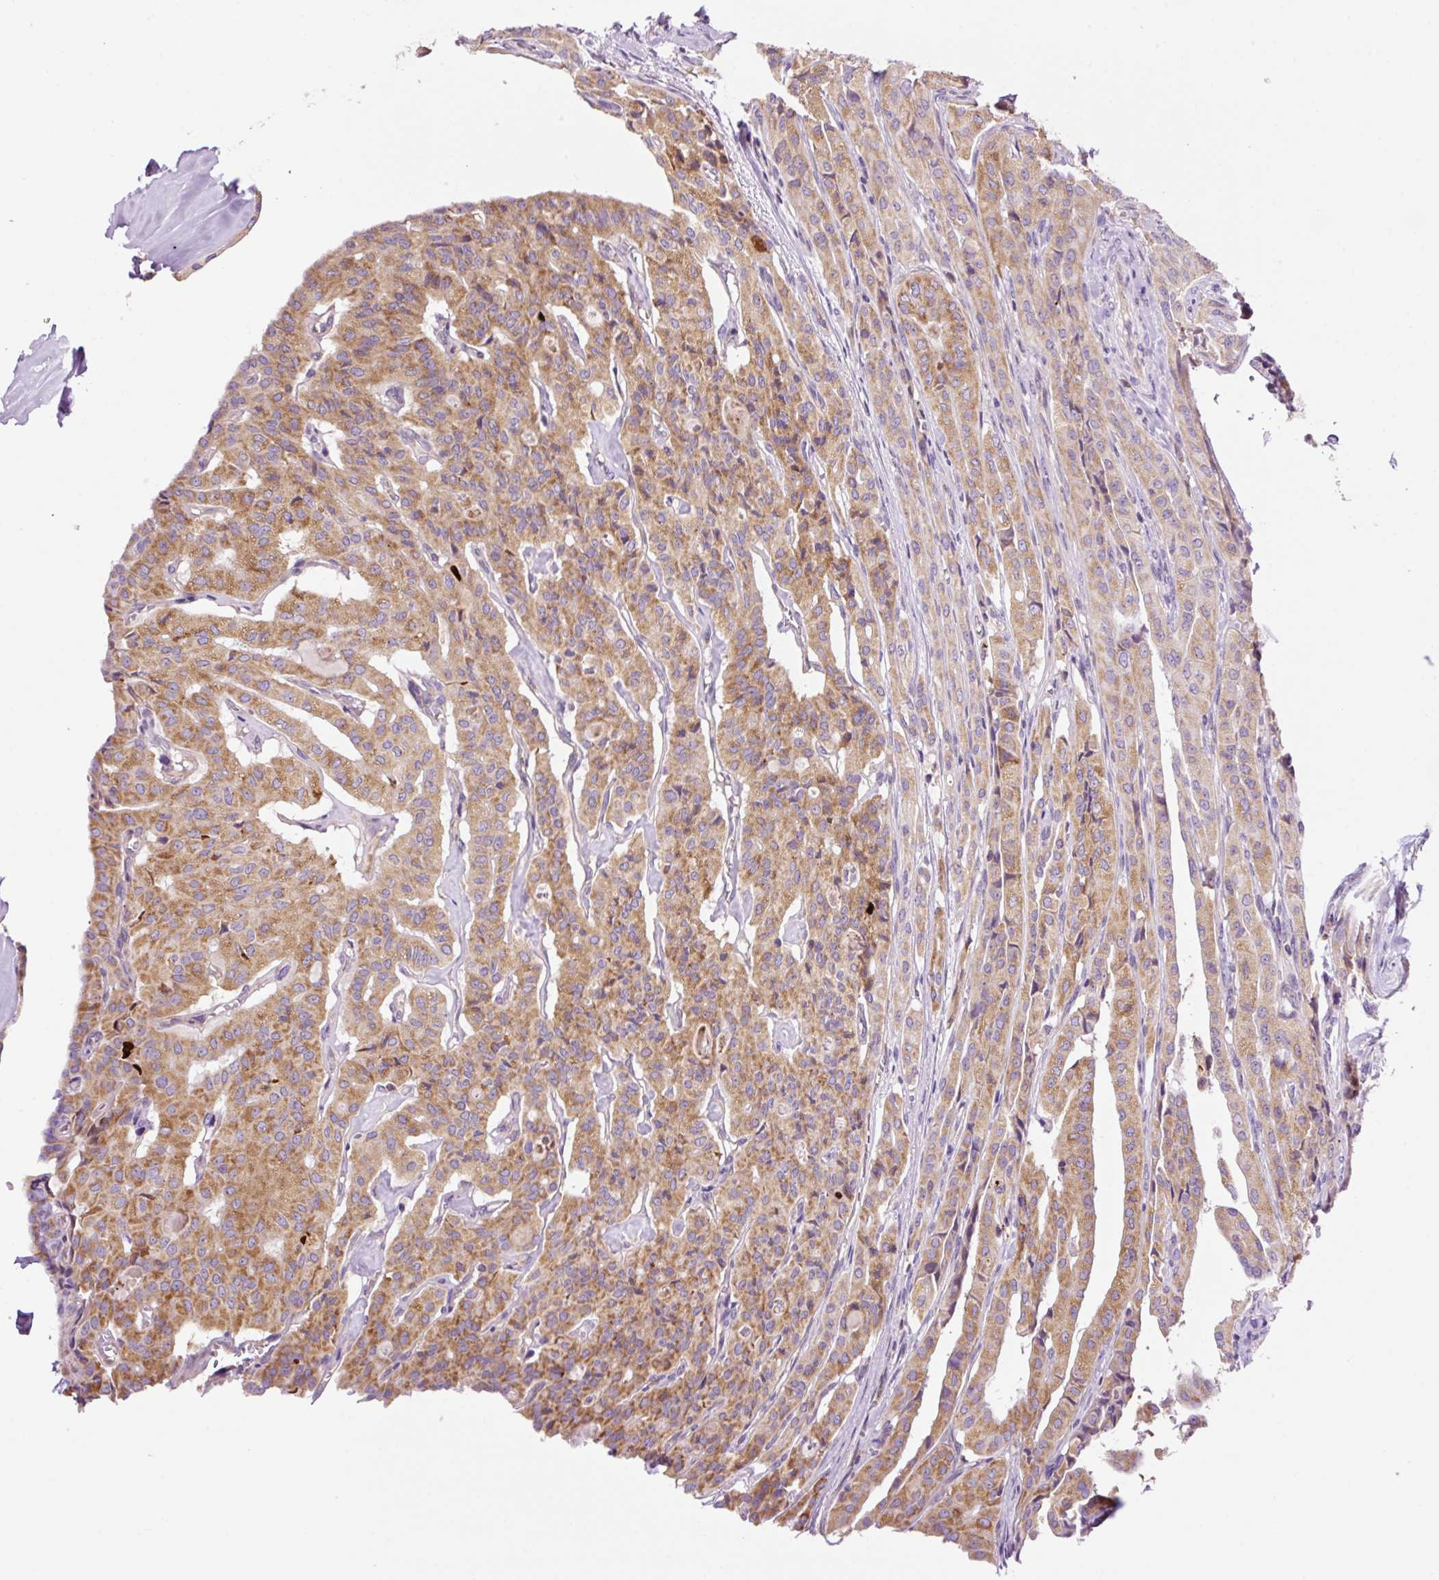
{"staining": {"intensity": "moderate", "quantity": ">75%", "location": "cytoplasmic/membranous"}, "tissue": "thyroid cancer", "cell_type": "Tumor cells", "image_type": "cancer", "snomed": [{"axis": "morphology", "description": "Papillary adenocarcinoma, NOS"}, {"axis": "topography", "description": "Thyroid gland"}], "caption": "Thyroid papillary adenocarcinoma was stained to show a protein in brown. There is medium levels of moderate cytoplasmic/membranous staining in about >75% of tumor cells.", "gene": "CD83", "patient": {"sex": "female", "age": 59}}